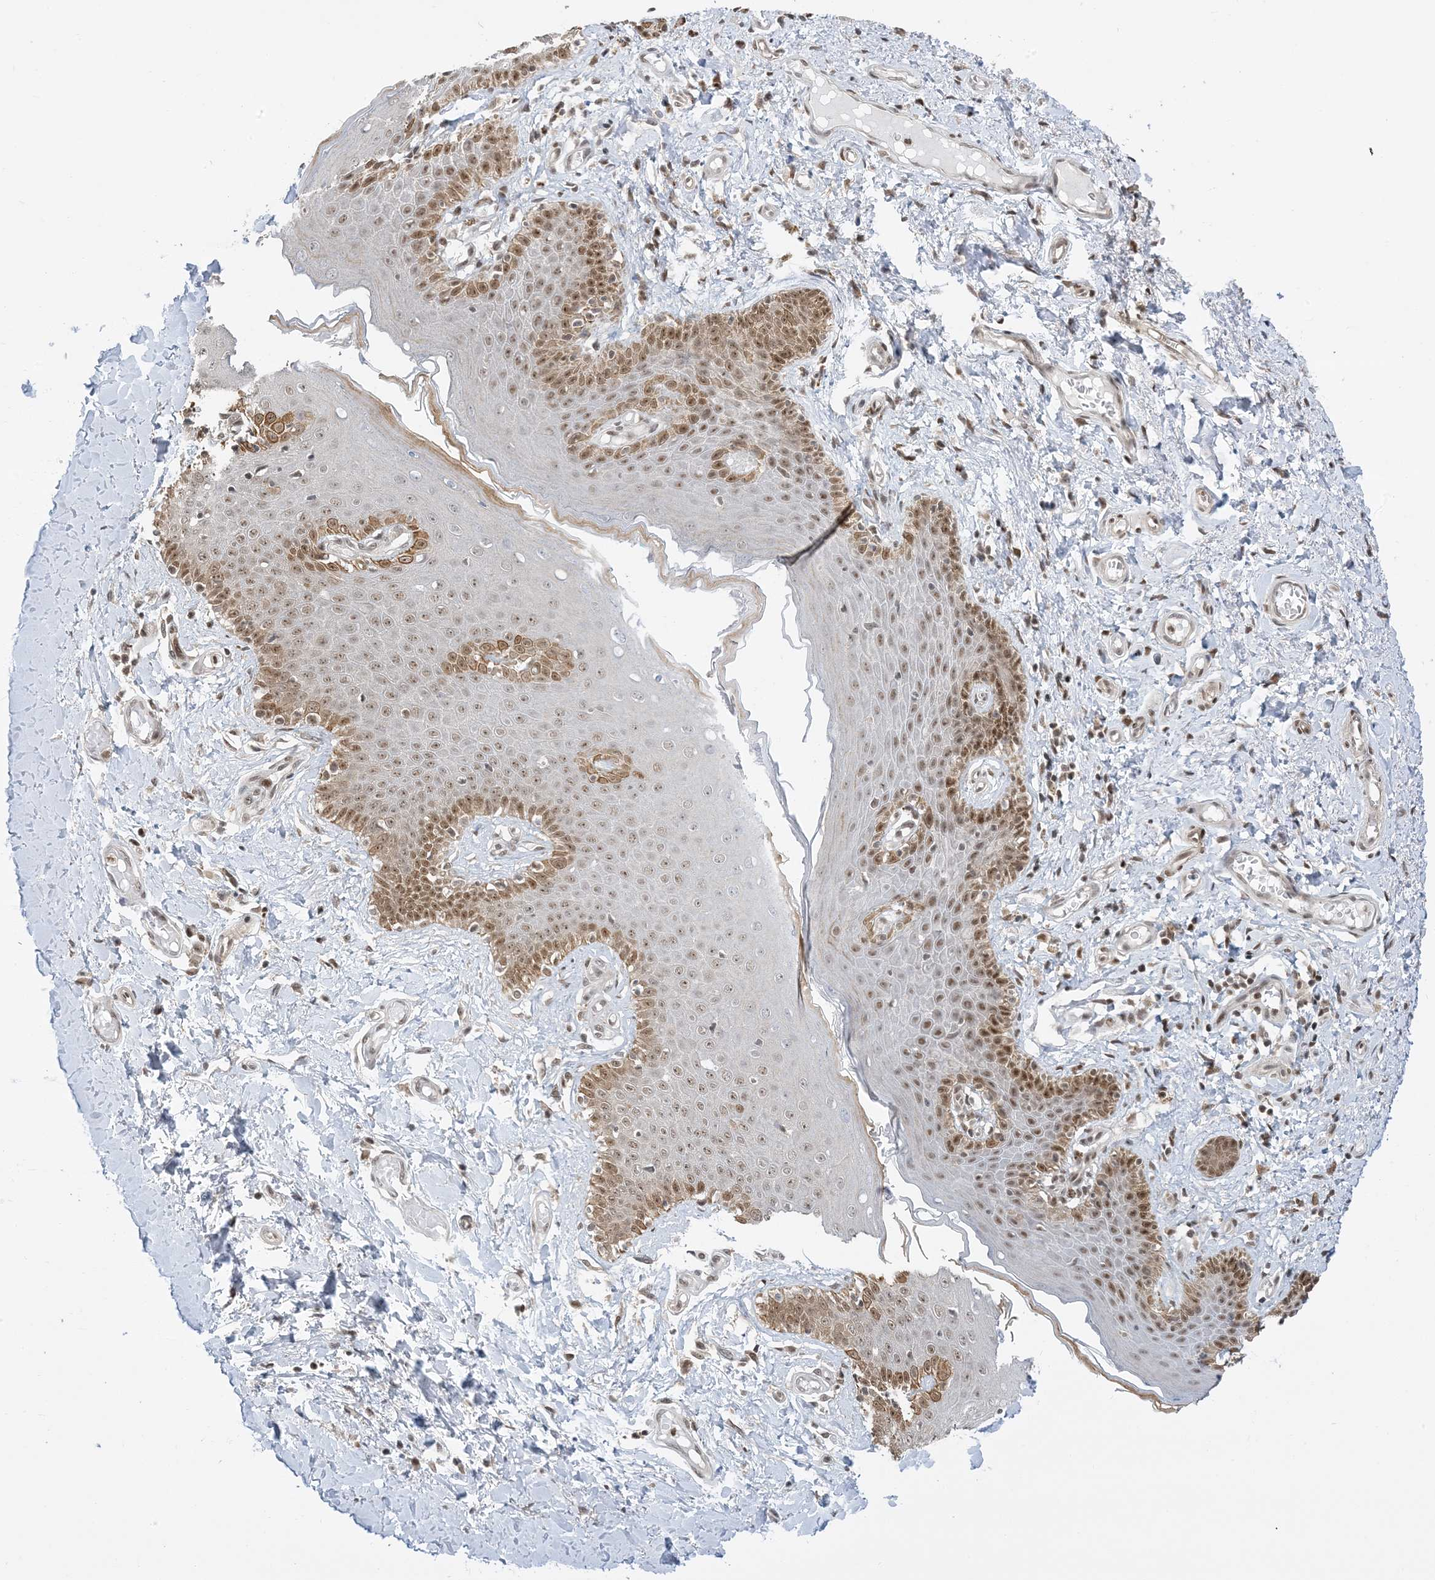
{"staining": {"intensity": "moderate", "quantity": "25%-75%", "location": "cytoplasmic/membranous,nuclear"}, "tissue": "skin", "cell_type": "Epidermal cells", "image_type": "normal", "snomed": [{"axis": "morphology", "description": "Normal tissue, NOS"}, {"axis": "topography", "description": "Vulva"}], "caption": "Epidermal cells demonstrate medium levels of moderate cytoplasmic/membranous,nuclear staining in approximately 25%-75% of cells in normal human skin.", "gene": "ZNF740", "patient": {"sex": "female", "age": 66}}